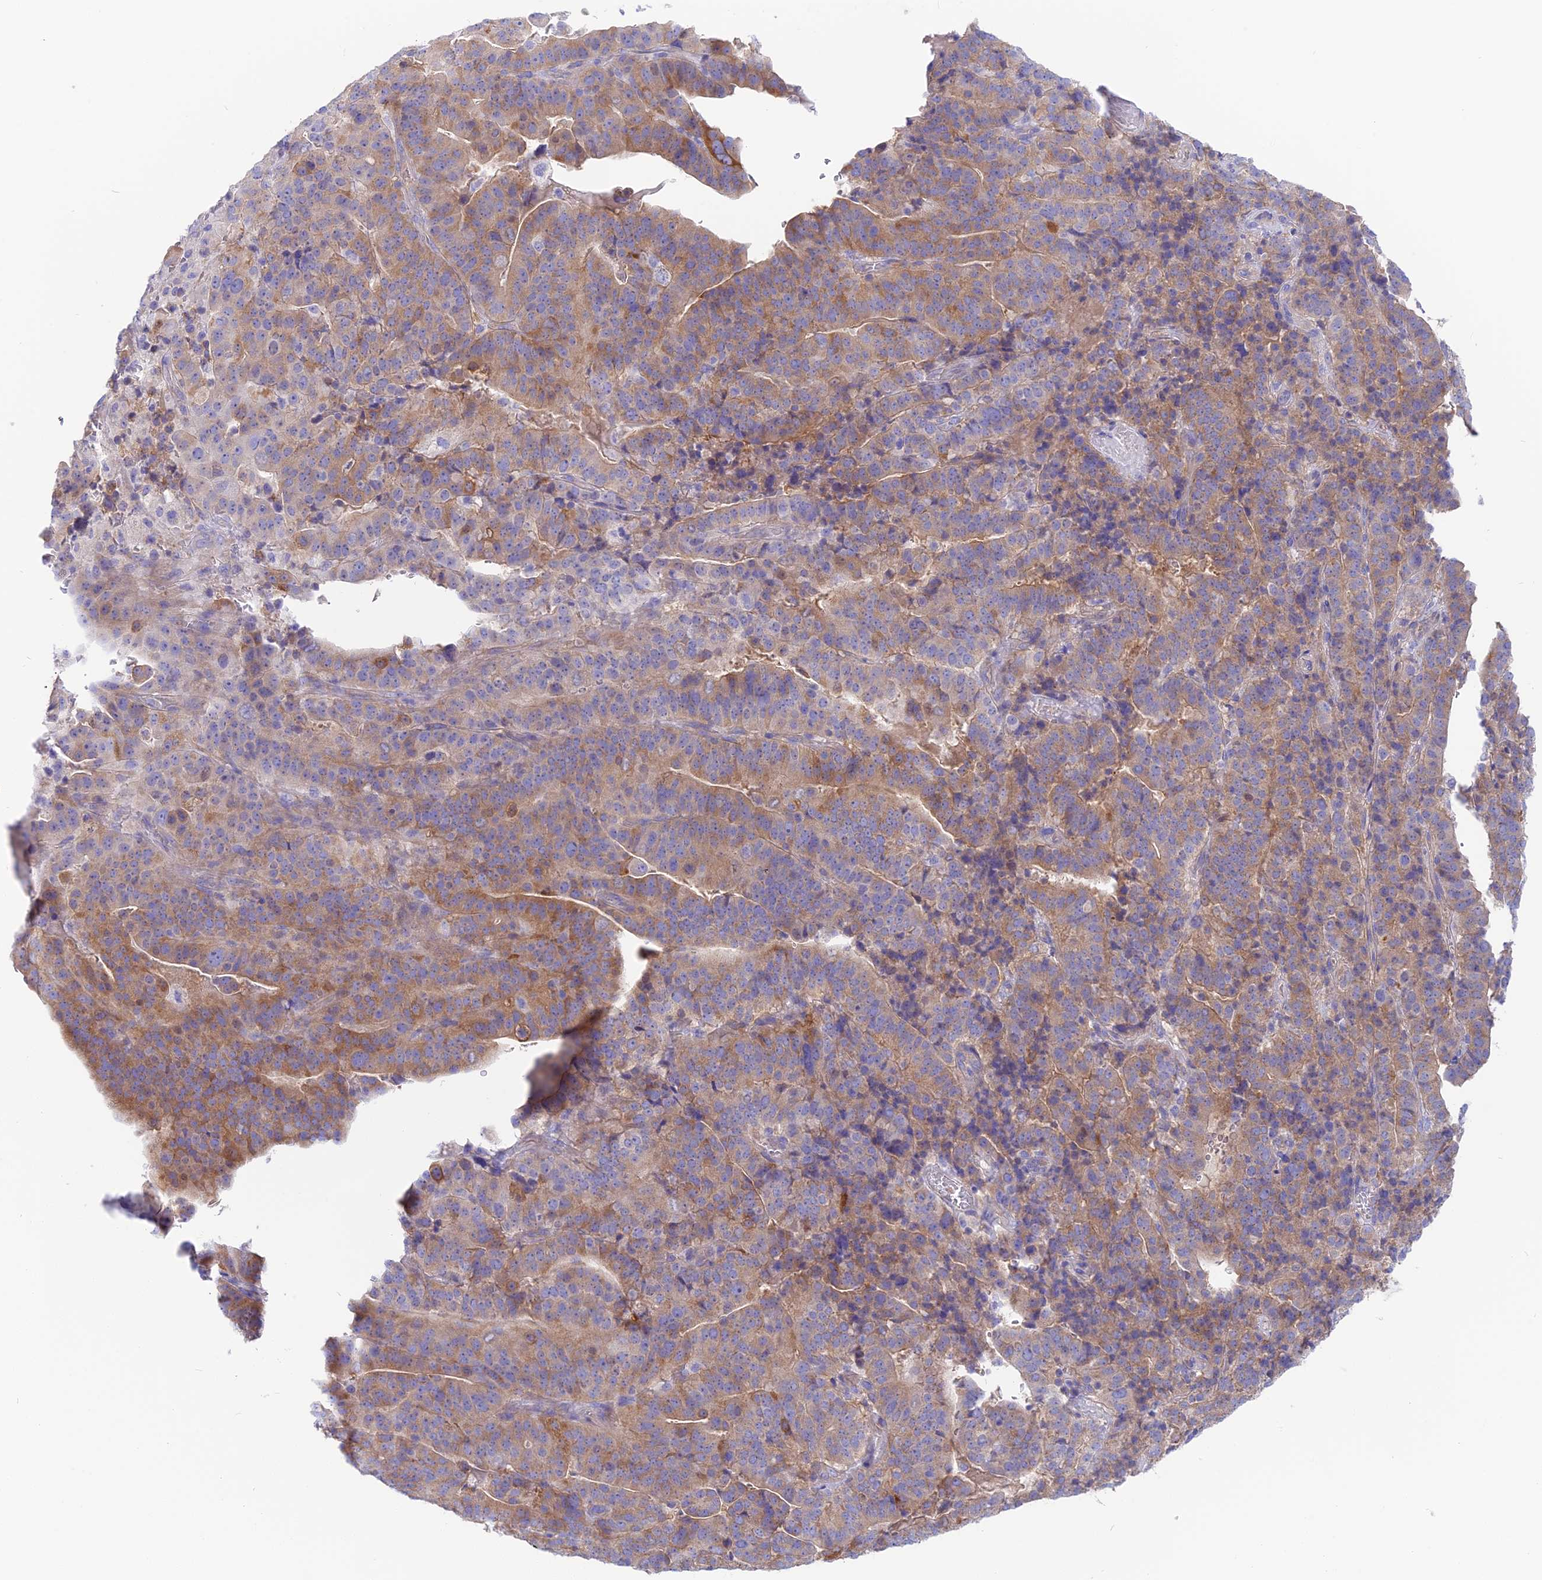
{"staining": {"intensity": "moderate", "quantity": ">75%", "location": "cytoplasmic/membranous"}, "tissue": "stomach cancer", "cell_type": "Tumor cells", "image_type": "cancer", "snomed": [{"axis": "morphology", "description": "Adenocarcinoma, NOS"}, {"axis": "topography", "description": "Stomach"}], "caption": "A high-resolution micrograph shows immunohistochemistry staining of adenocarcinoma (stomach), which exhibits moderate cytoplasmic/membranous expression in about >75% of tumor cells.", "gene": "LZTFL1", "patient": {"sex": "male", "age": 48}}